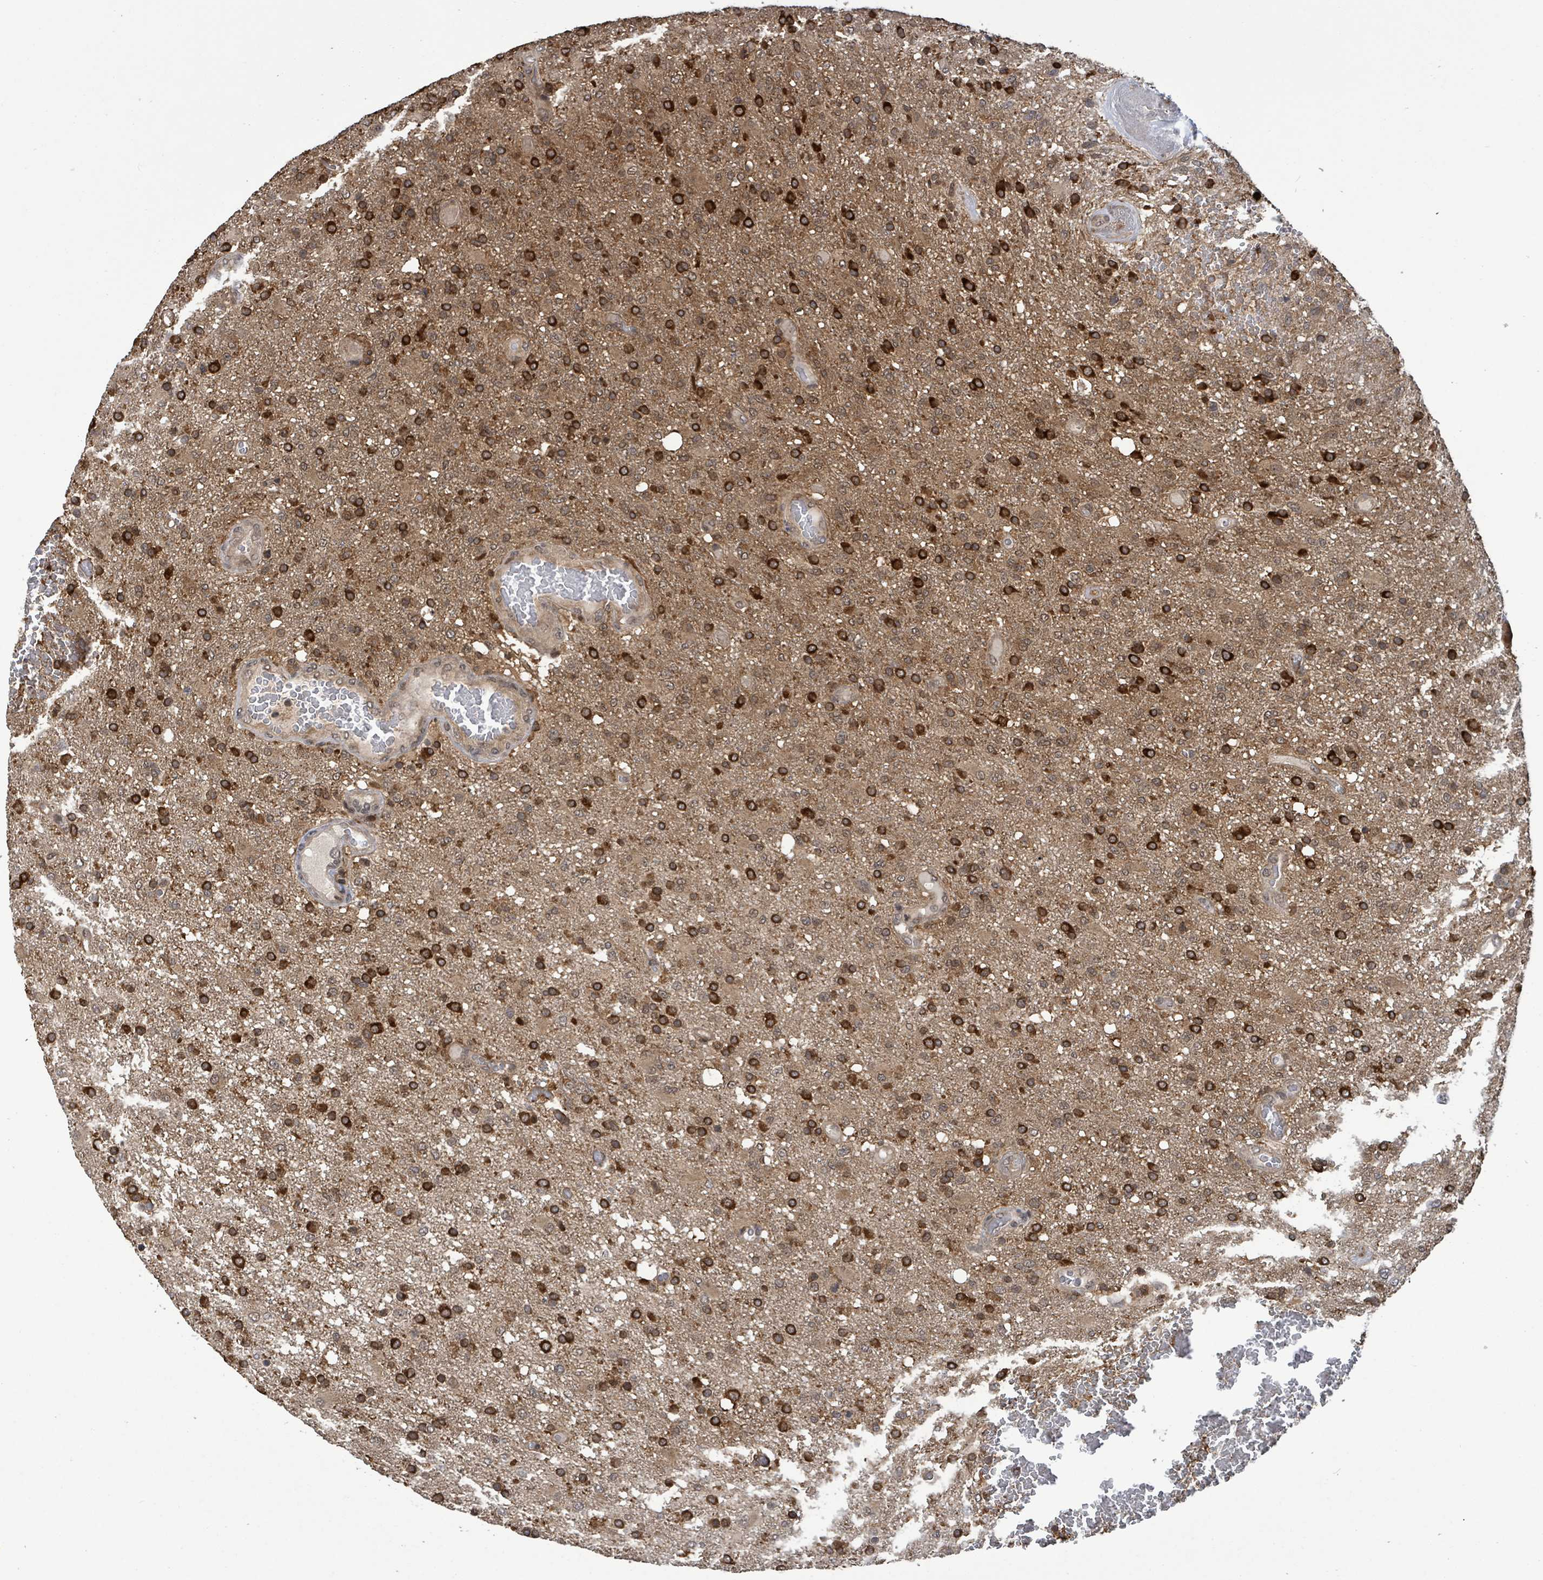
{"staining": {"intensity": "strong", "quantity": "25%-75%", "location": "cytoplasmic/membranous"}, "tissue": "glioma", "cell_type": "Tumor cells", "image_type": "cancer", "snomed": [{"axis": "morphology", "description": "Glioma, malignant, High grade"}, {"axis": "topography", "description": "Brain"}], "caption": "Immunohistochemical staining of glioma exhibits high levels of strong cytoplasmic/membranous expression in about 25%-75% of tumor cells.", "gene": "FBXO6", "patient": {"sex": "female", "age": 74}}